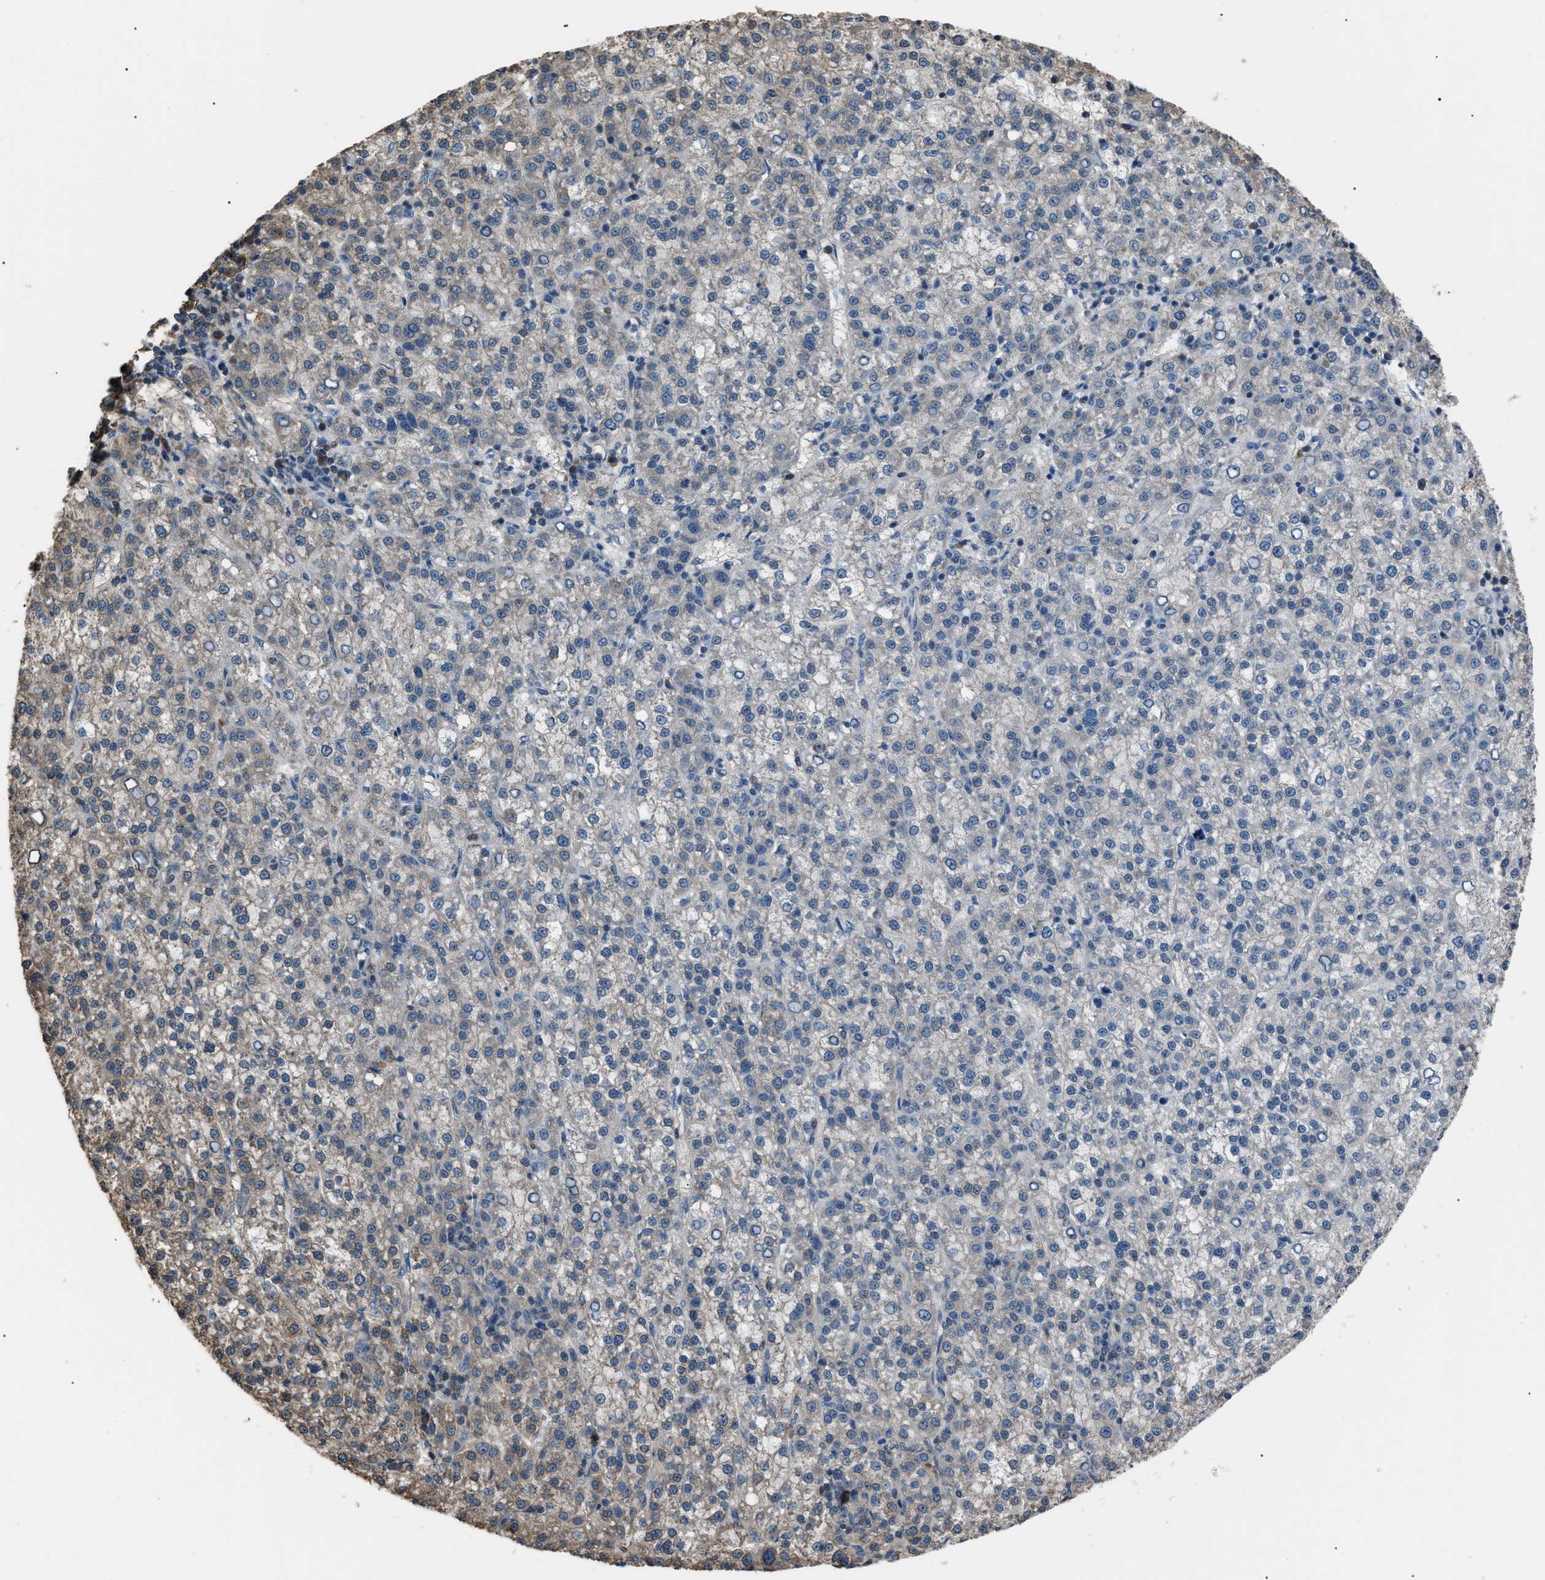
{"staining": {"intensity": "negative", "quantity": "none", "location": "none"}, "tissue": "liver cancer", "cell_type": "Tumor cells", "image_type": "cancer", "snomed": [{"axis": "morphology", "description": "Carcinoma, Hepatocellular, NOS"}, {"axis": "topography", "description": "Liver"}], "caption": "An IHC image of liver hepatocellular carcinoma is shown. There is no staining in tumor cells of liver hepatocellular carcinoma. (DAB (3,3'-diaminobenzidine) IHC with hematoxylin counter stain).", "gene": "PDCD5", "patient": {"sex": "female", "age": 58}}